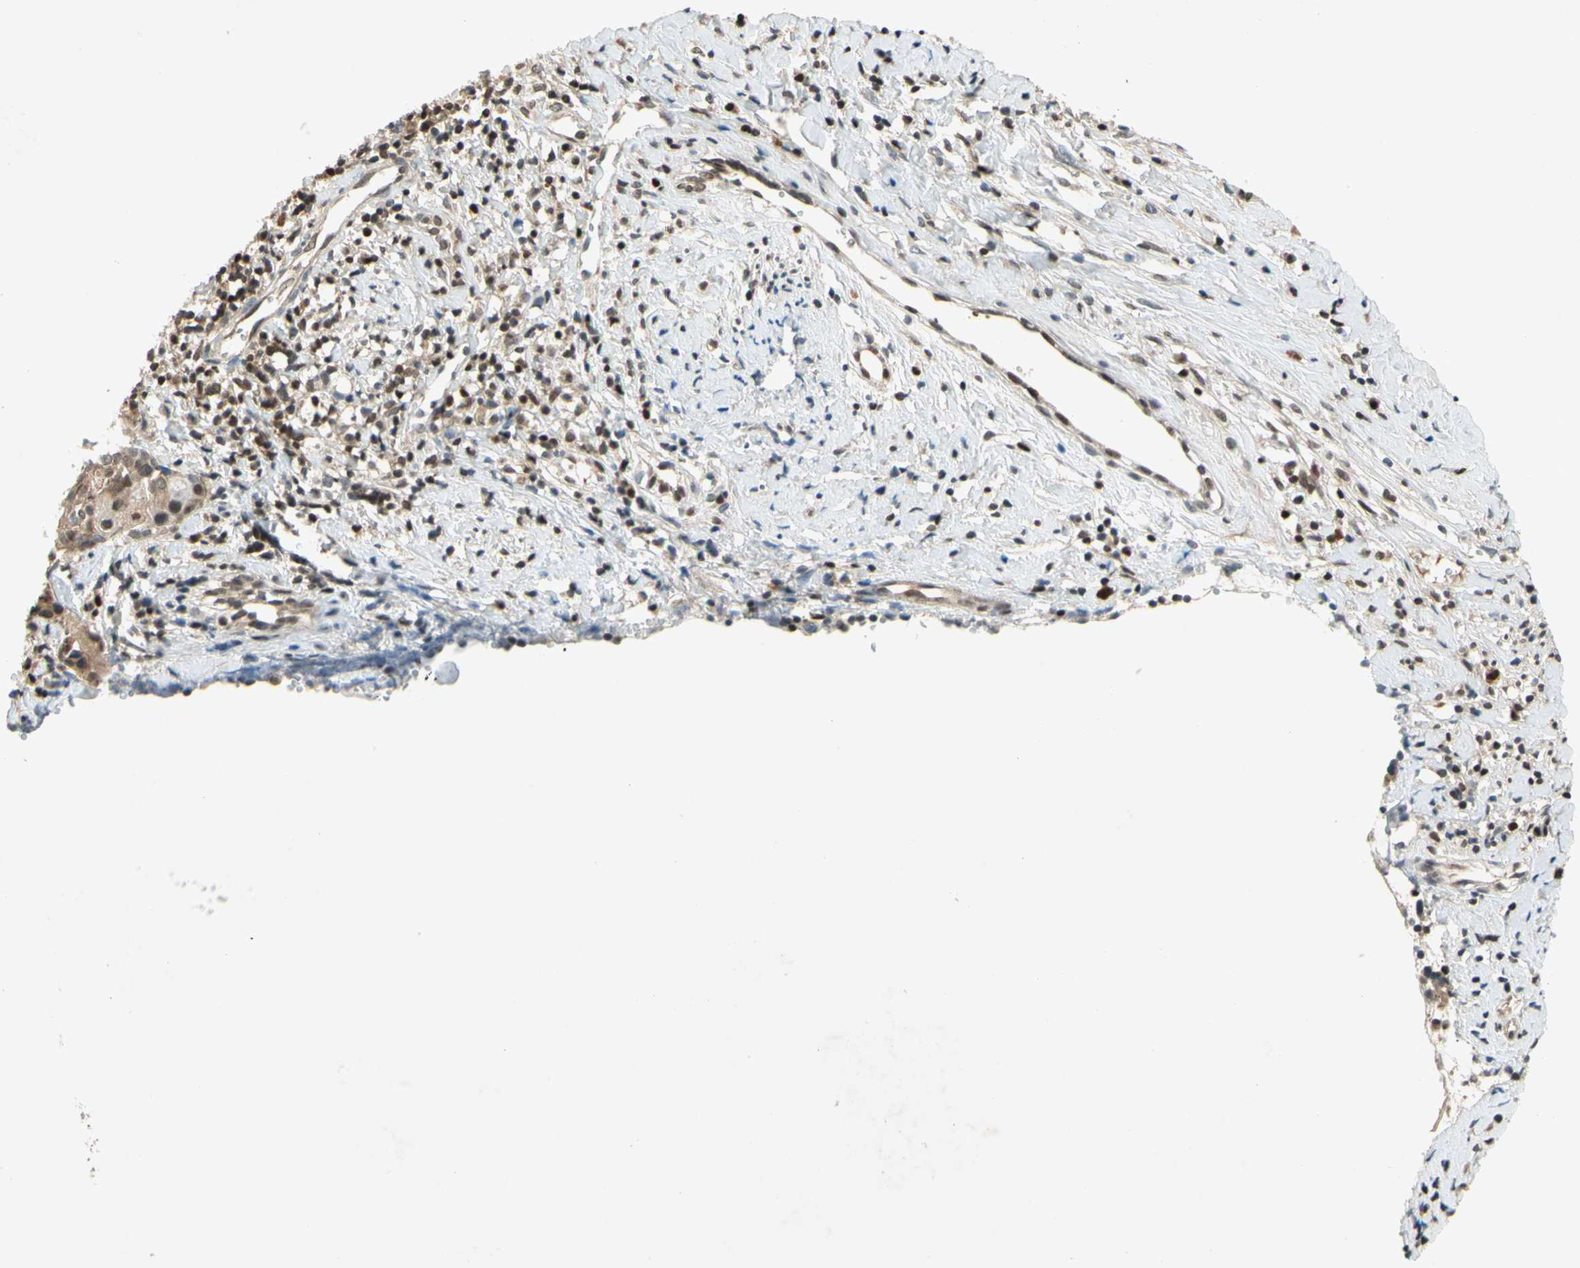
{"staining": {"intensity": "weak", "quantity": ">75%", "location": "cytoplasmic/membranous"}, "tissue": "cervical cancer", "cell_type": "Tumor cells", "image_type": "cancer", "snomed": [{"axis": "morphology", "description": "Squamous cell carcinoma, NOS"}, {"axis": "topography", "description": "Cervix"}], "caption": "Immunohistochemistry (DAB (3,3'-diaminobenzidine)) staining of squamous cell carcinoma (cervical) shows weak cytoplasmic/membranous protein expression in approximately >75% of tumor cells. (DAB = brown stain, brightfield microscopy at high magnification).", "gene": "GSR", "patient": {"sex": "female", "age": 40}}